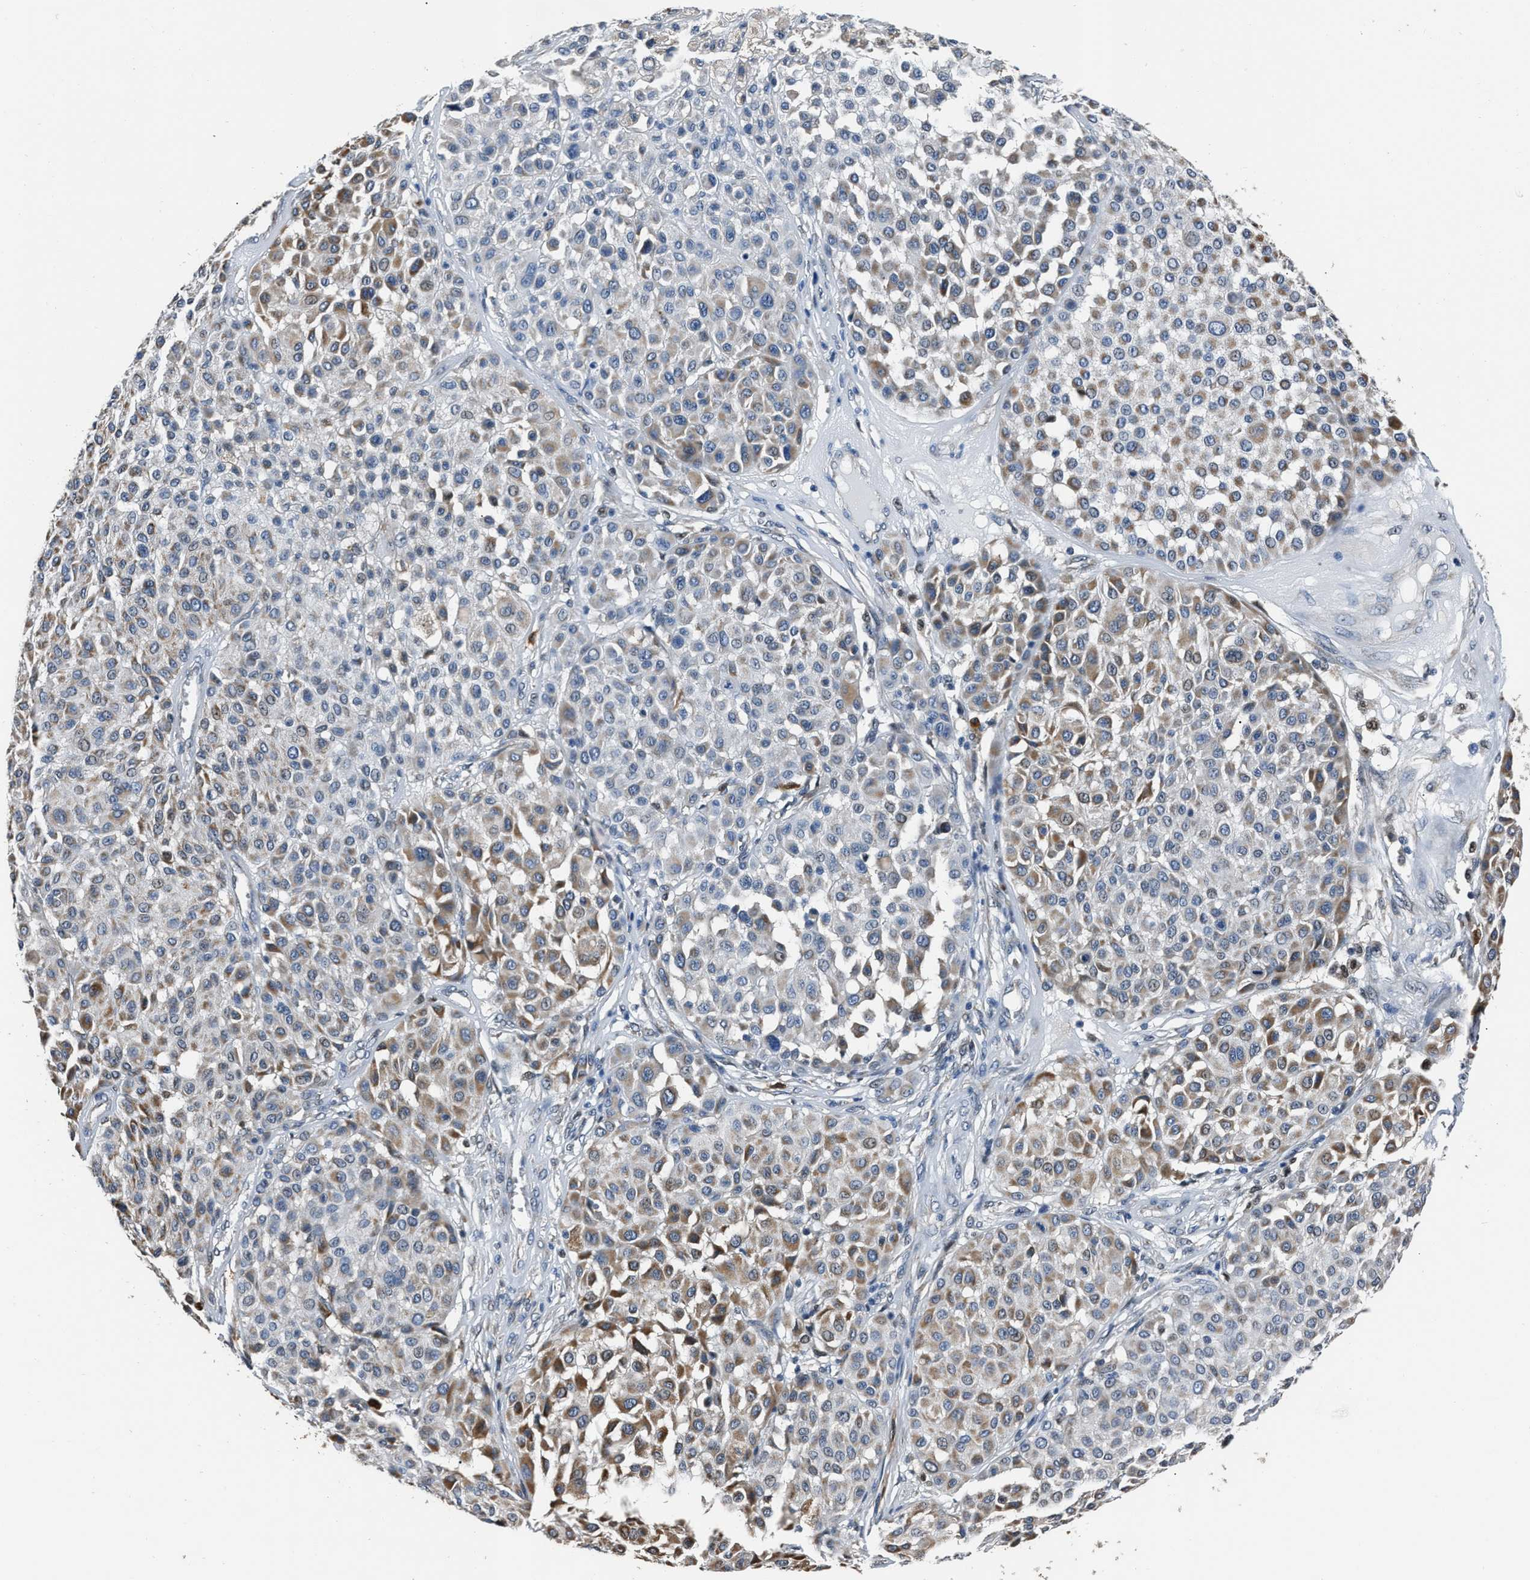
{"staining": {"intensity": "moderate", "quantity": "<25%", "location": "cytoplasmic/membranous"}, "tissue": "melanoma", "cell_type": "Tumor cells", "image_type": "cancer", "snomed": [{"axis": "morphology", "description": "Malignant melanoma, Metastatic site"}, {"axis": "topography", "description": "Soft tissue"}], "caption": "Human malignant melanoma (metastatic site) stained with a brown dye reveals moderate cytoplasmic/membranous positive positivity in about <25% of tumor cells.", "gene": "NSUN5", "patient": {"sex": "male", "age": 41}}